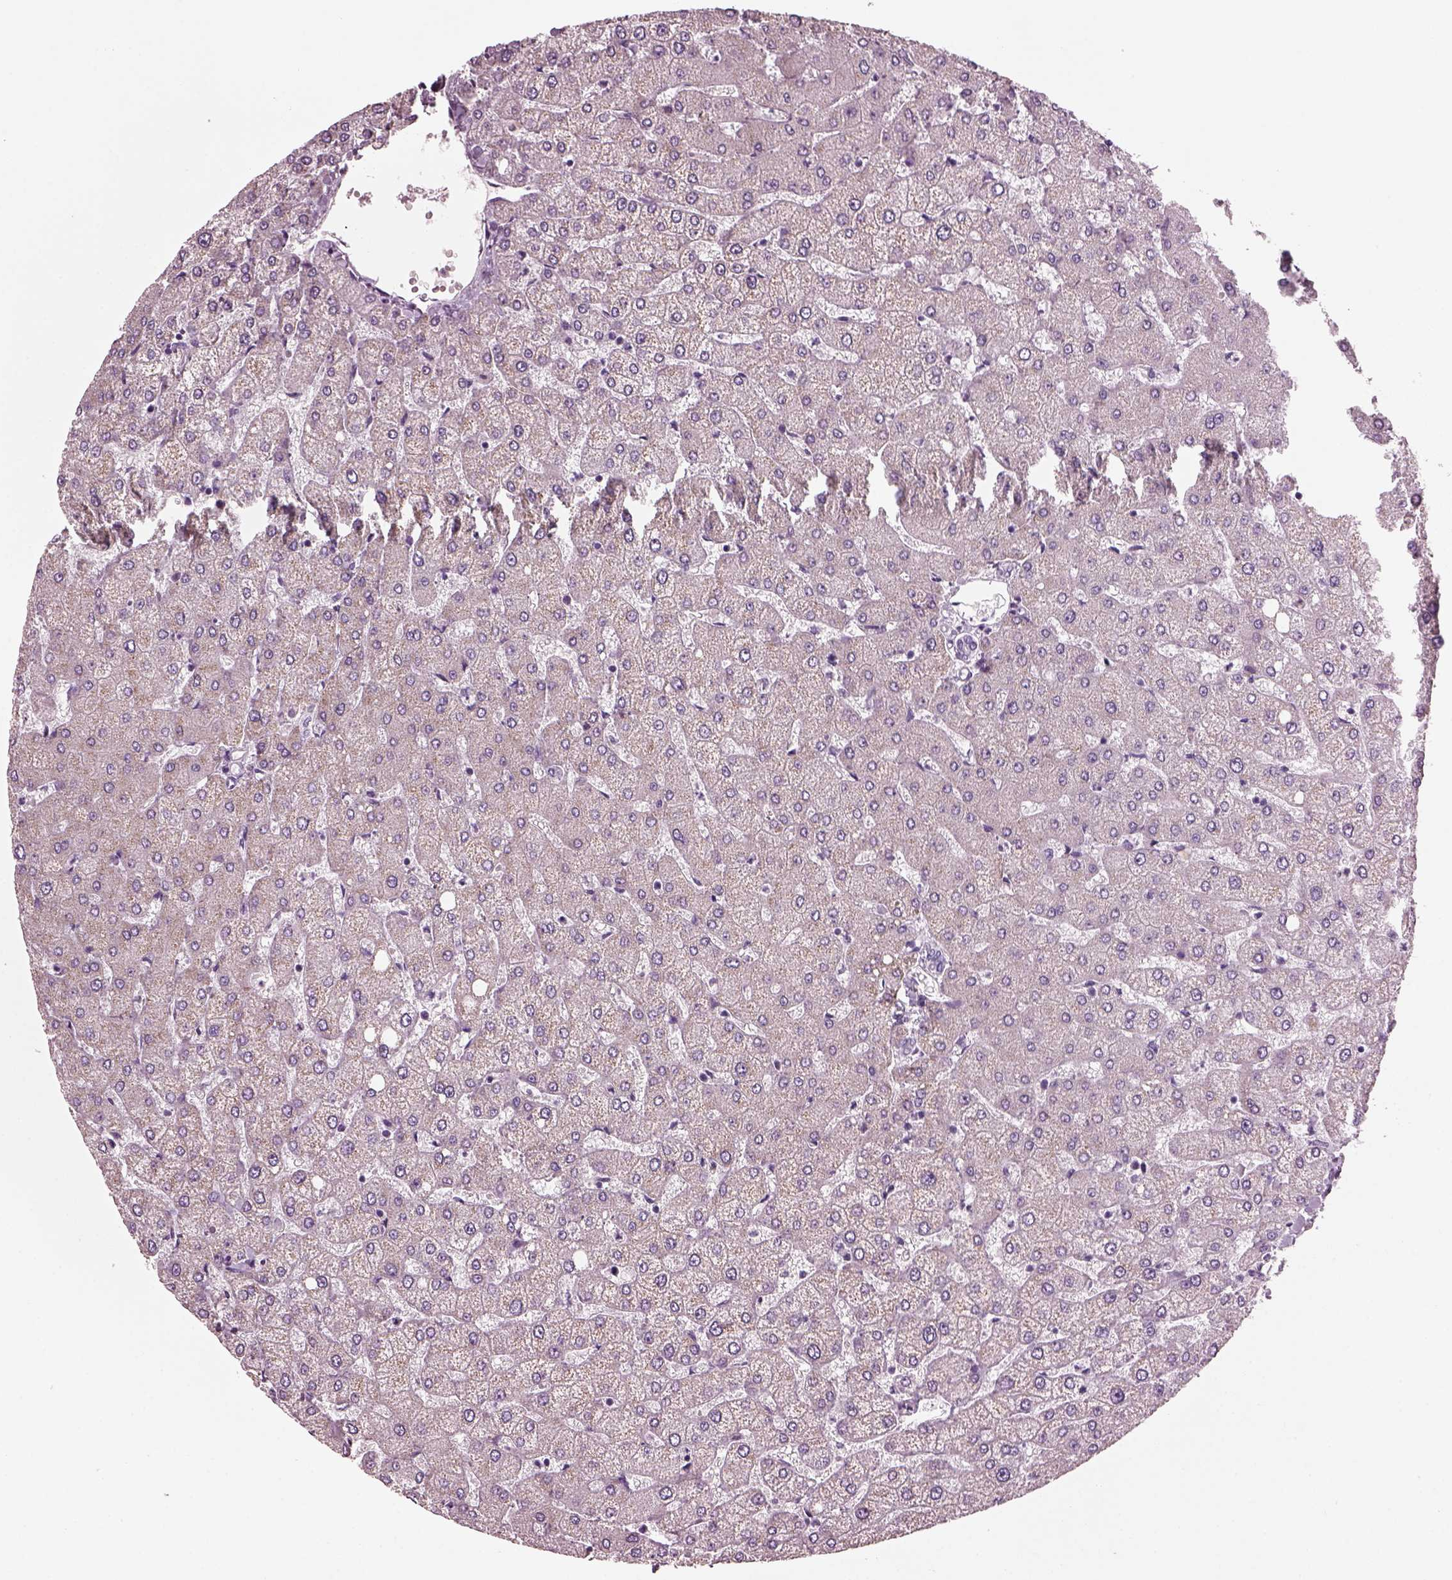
{"staining": {"intensity": "negative", "quantity": "none", "location": "none"}, "tissue": "liver", "cell_type": "Cholangiocytes", "image_type": "normal", "snomed": [{"axis": "morphology", "description": "Normal tissue, NOS"}, {"axis": "topography", "description": "Liver"}], "caption": "This is a image of immunohistochemistry (IHC) staining of normal liver, which shows no expression in cholangiocytes. Brightfield microscopy of immunohistochemistry stained with DAB (3,3'-diaminobenzidine) (brown) and hematoxylin (blue), captured at high magnification.", "gene": "PRR9", "patient": {"sex": "female", "age": 54}}